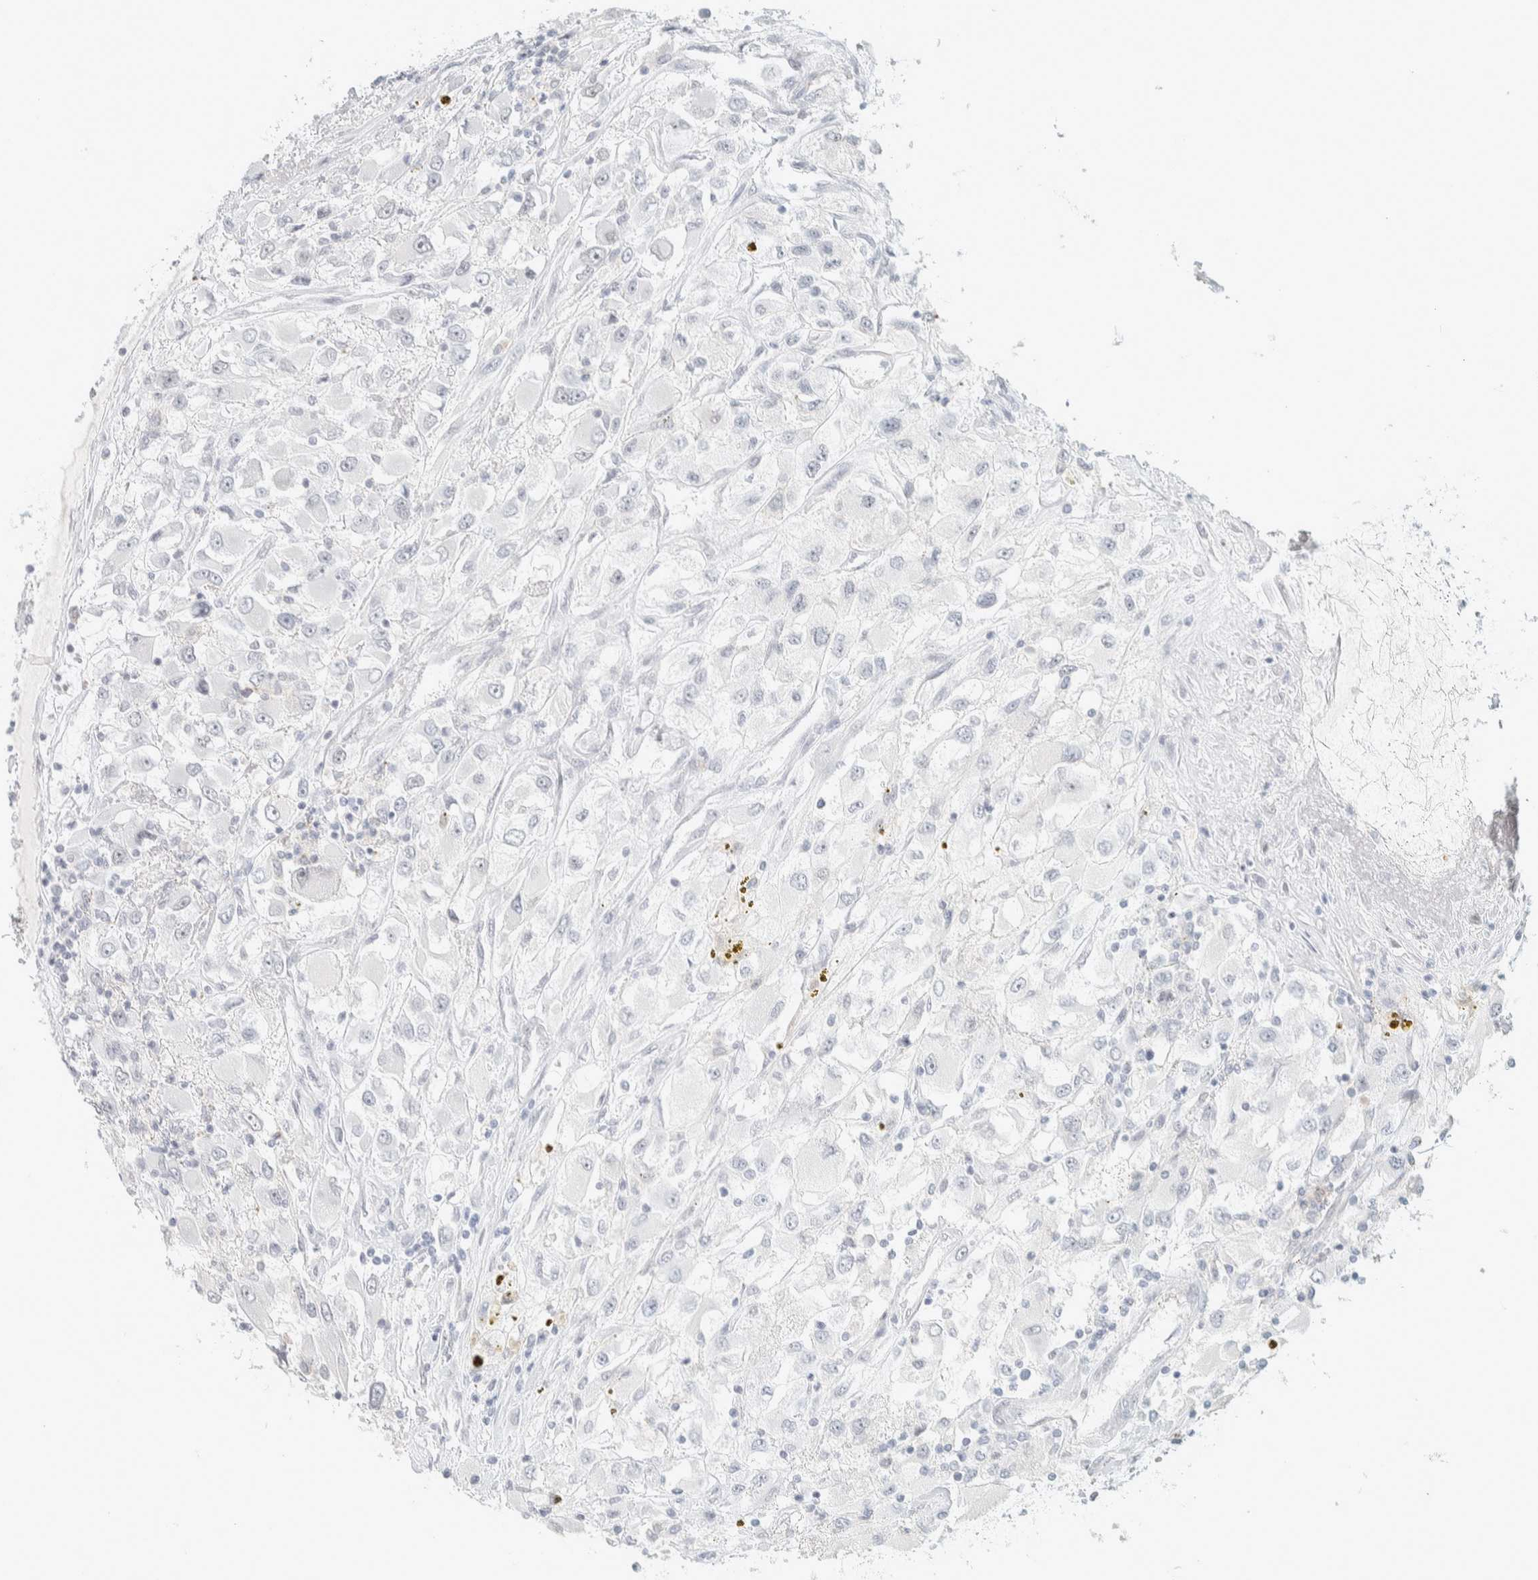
{"staining": {"intensity": "negative", "quantity": "none", "location": "none"}, "tissue": "renal cancer", "cell_type": "Tumor cells", "image_type": "cancer", "snomed": [{"axis": "morphology", "description": "Adenocarcinoma, NOS"}, {"axis": "topography", "description": "Kidney"}], "caption": "Image shows no significant protein positivity in tumor cells of renal cancer (adenocarcinoma). (Stains: DAB (3,3'-diaminobenzidine) immunohistochemistry with hematoxylin counter stain, Microscopy: brightfield microscopy at high magnification).", "gene": "CDH17", "patient": {"sex": "female", "age": 52}}